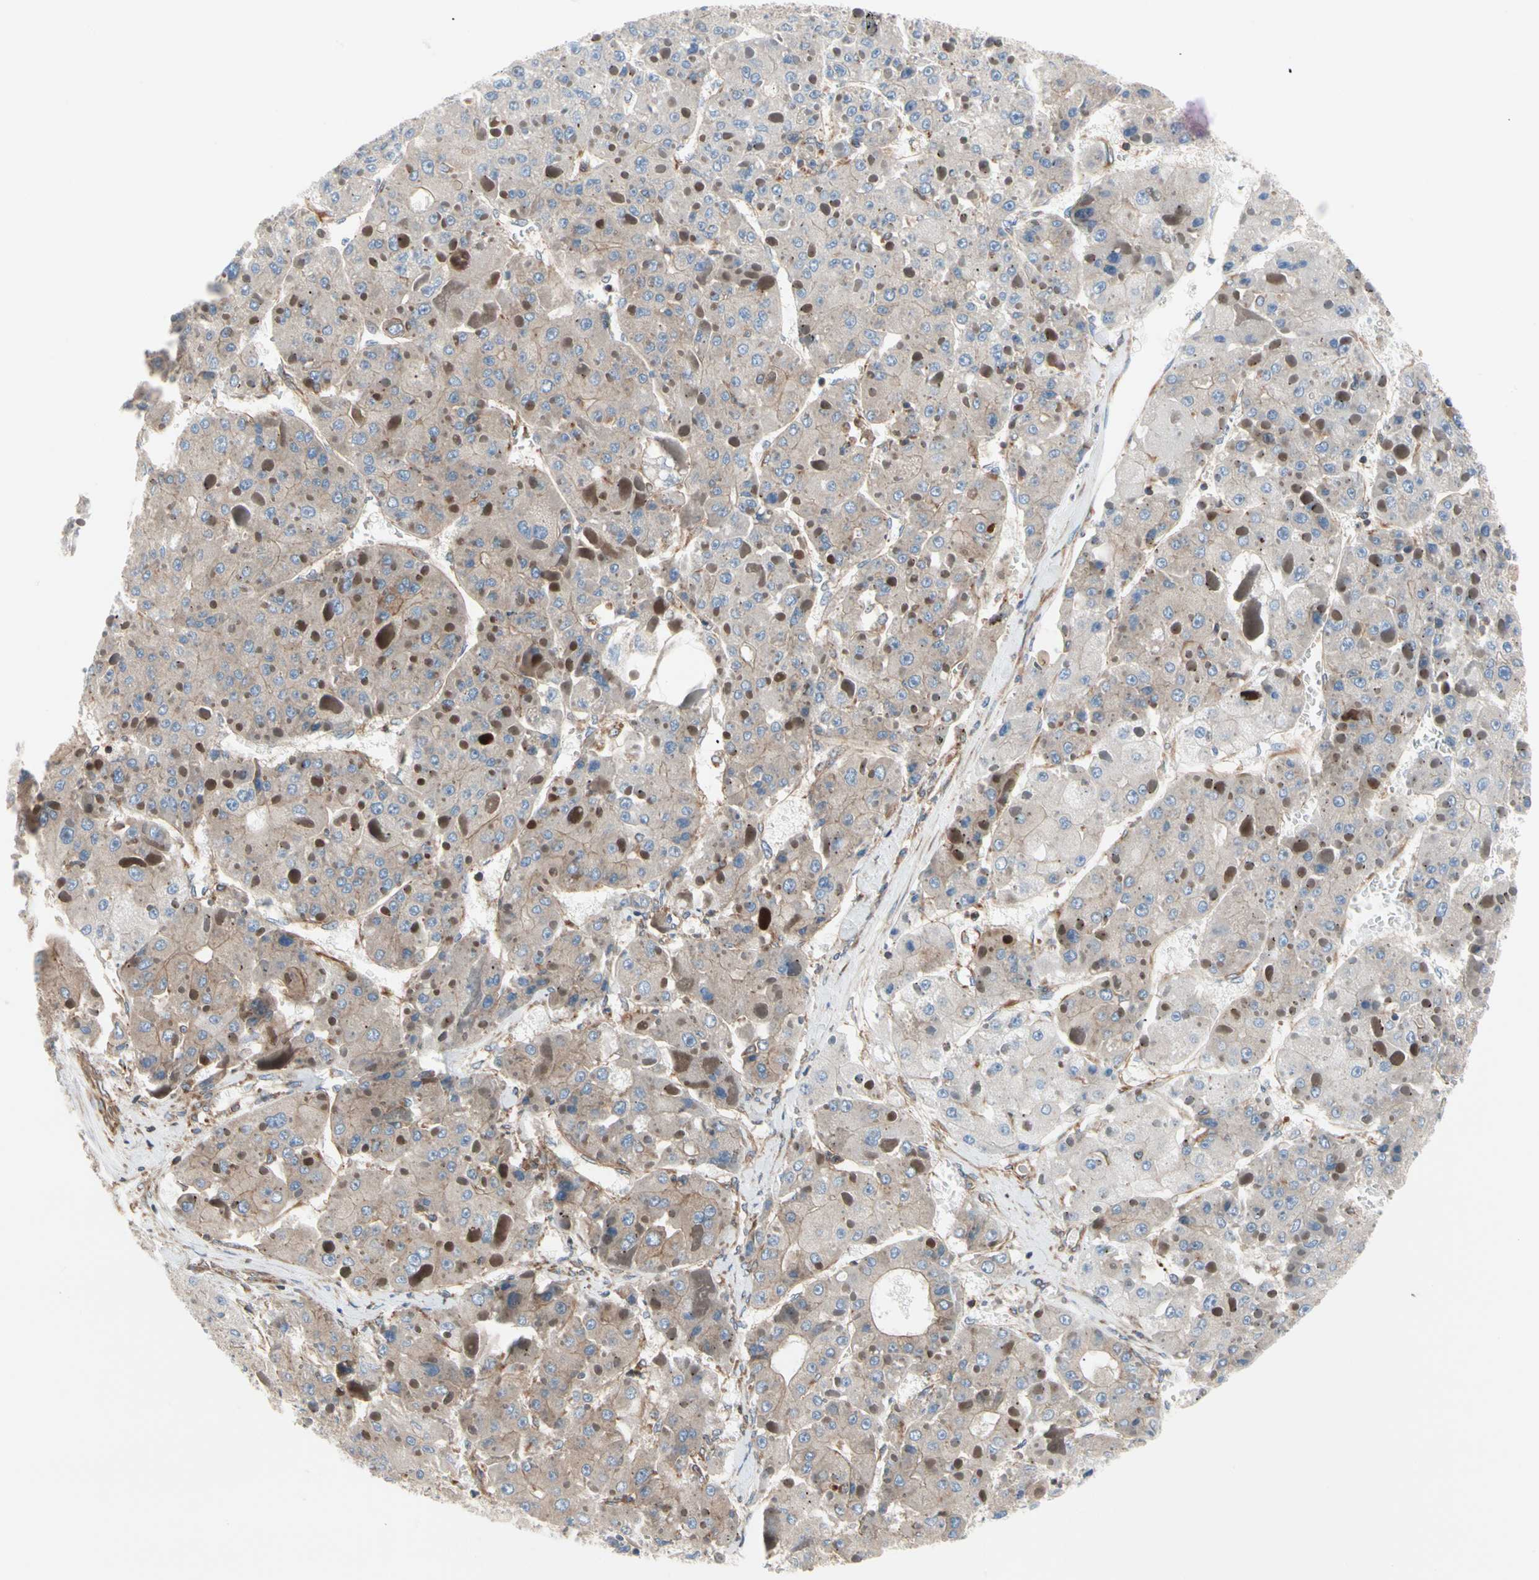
{"staining": {"intensity": "weak", "quantity": "25%-75%", "location": "cytoplasmic/membranous"}, "tissue": "liver cancer", "cell_type": "Tumor cells", "image_type": "cancer", "snomed": [{"axis": "morphology", "description": "Carcinoma, Hepatocellular, NOS"}, {"axis": "topography", "description": "Liver"}], "caption": "Immunohistochemical staining of hepatocellular carcinoma (liver) displays low levels of weak cytoplasmic/membranous positivity in about 25%-75% of tumor cells. The staining was performed using DAB, with brown indicating positive protein expression. Nuclei are stained blue with hematoxylin.", "gene": "ROCK1", "patient": {"sex": "female", "age": 73}}